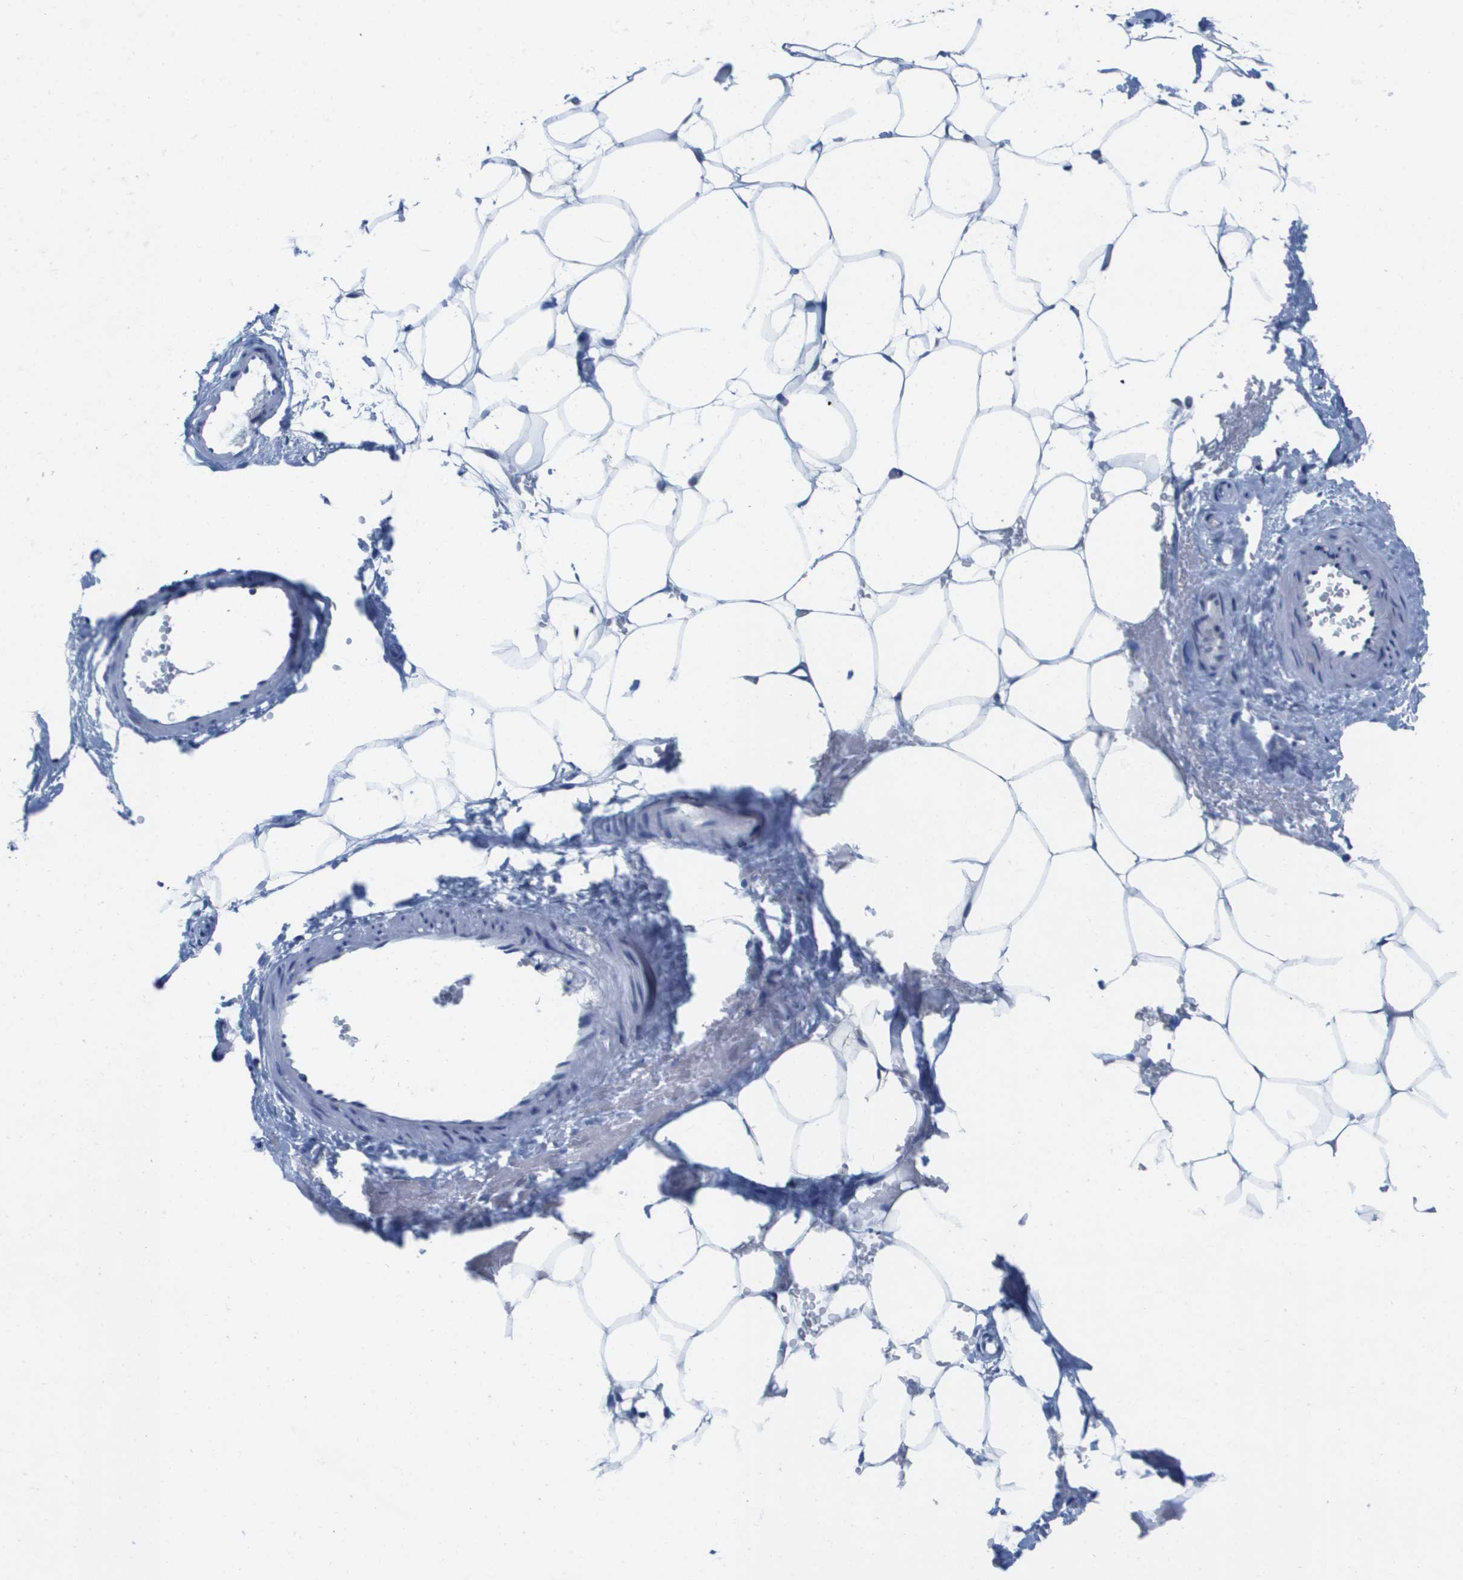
{"staining": {"intensity": "negative", "quantity": "none", "location": "none"}, "tissue": "adipose tissue", "cell_type": "Adipocytes", "image_type": "normal", "snomed": [{"axis": "morphology", "description": "Normal tissue, NOS"}, {"axis": "topography", "description": "Breast"}, {"axis": "topography", "description": "Adipose tissue"}], "caption": "Unremarkable adipose tissue was stained to show a protein in brown. There is no significant positivity in adipocytes. (Stains: DAB (3,3'-diaminobenzidine) immunohistochemistry (IHC) with hematoxylin counter stain, Microscopy: brightfield microscopy at high magnification).", "gene": "FKBP4", "patient": {"sex": "female", "age": 25}}